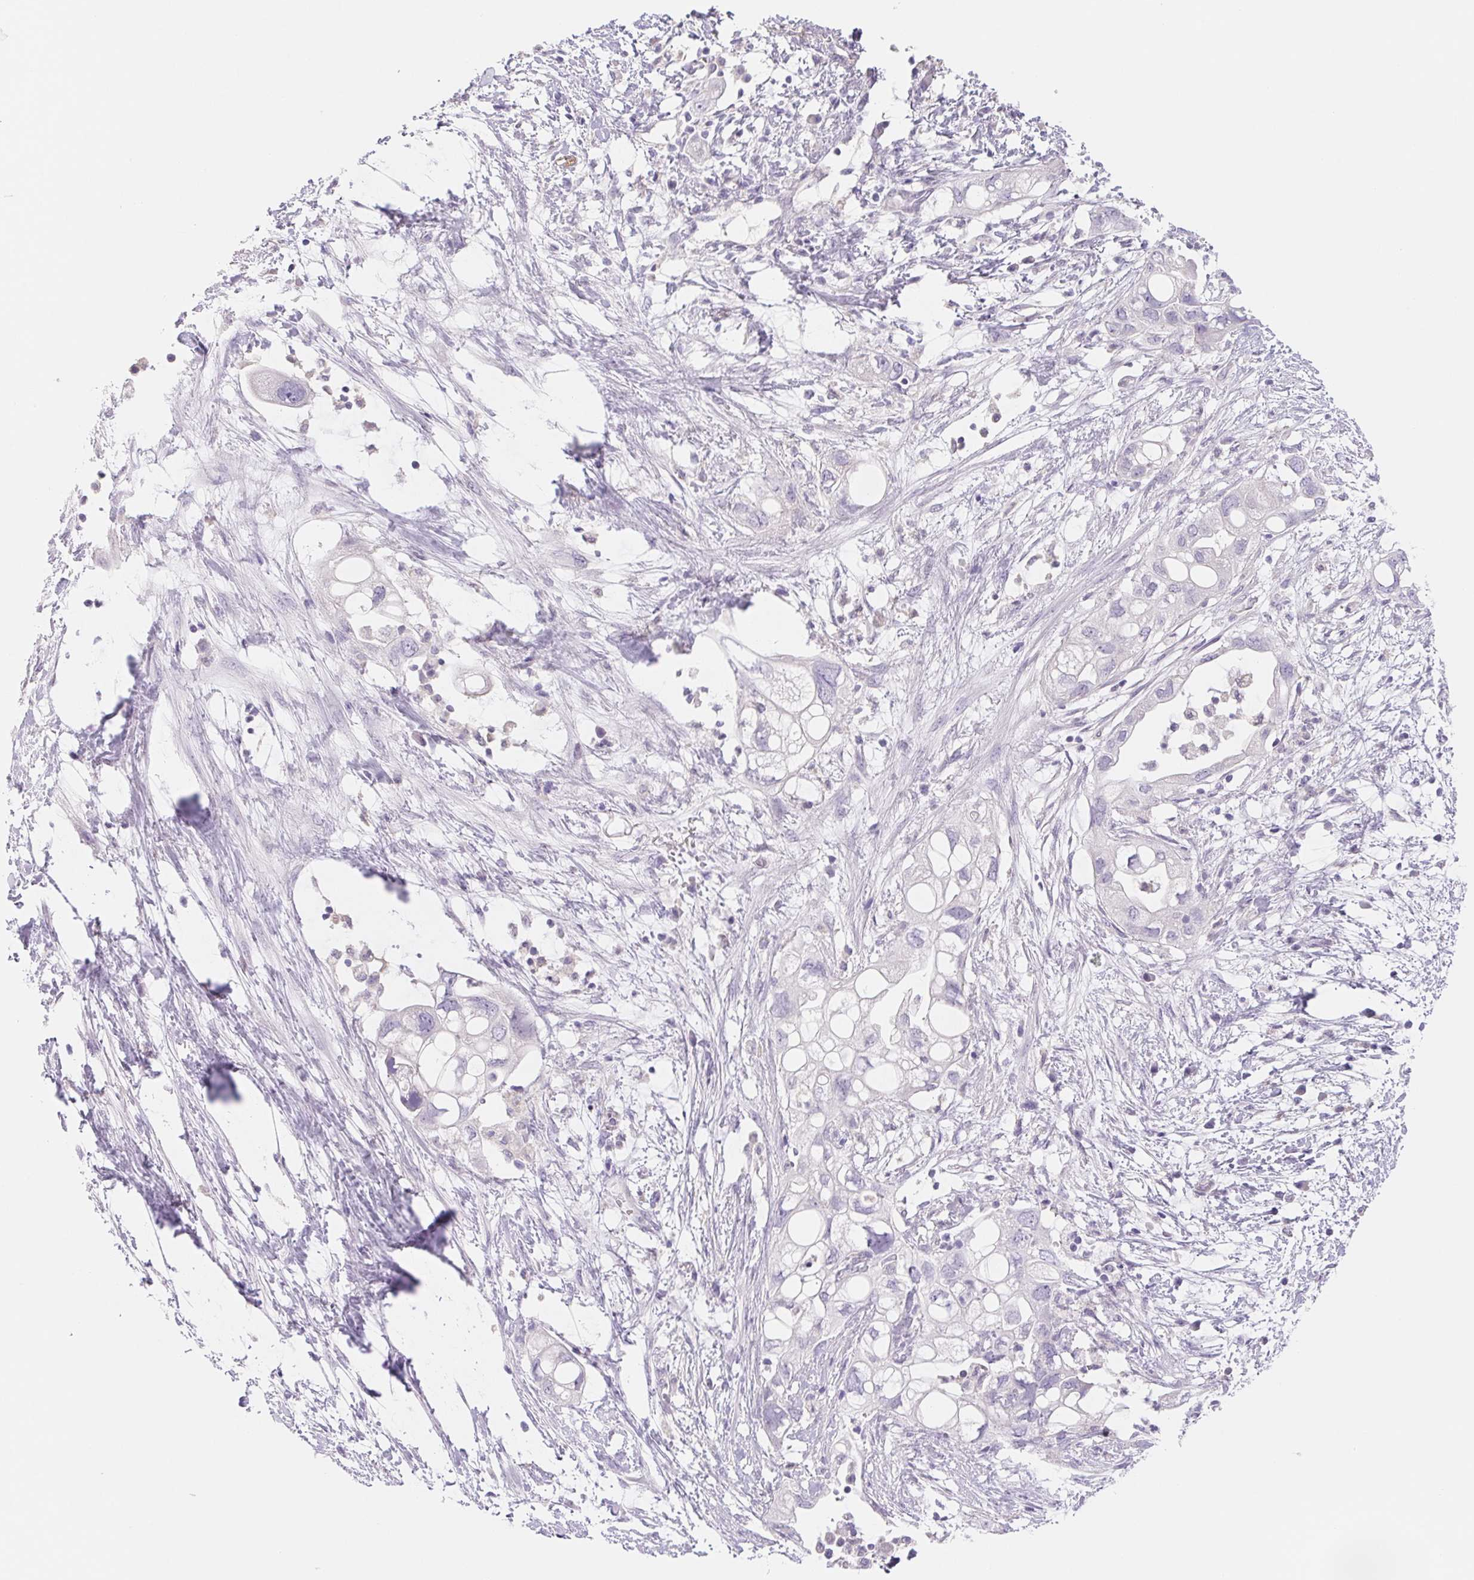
{"staining": {"intensity": "negative", "quantity": "none", "location": "none"}, "tissue": "pancreatic cancer", "cell_type": "Tumor cells", "image_type": "cancer", "snomed": [{"axis": "morphology", "description": "Adenocarcinoma, NOS"}, {"axis": "topography", "description": "Pancreas"}], "caption": "Tumor cells are negative for protein expression in human pancreatic cancer.", "gene": "CTNND2", "patient": {"sex": "female", "age": 72}}